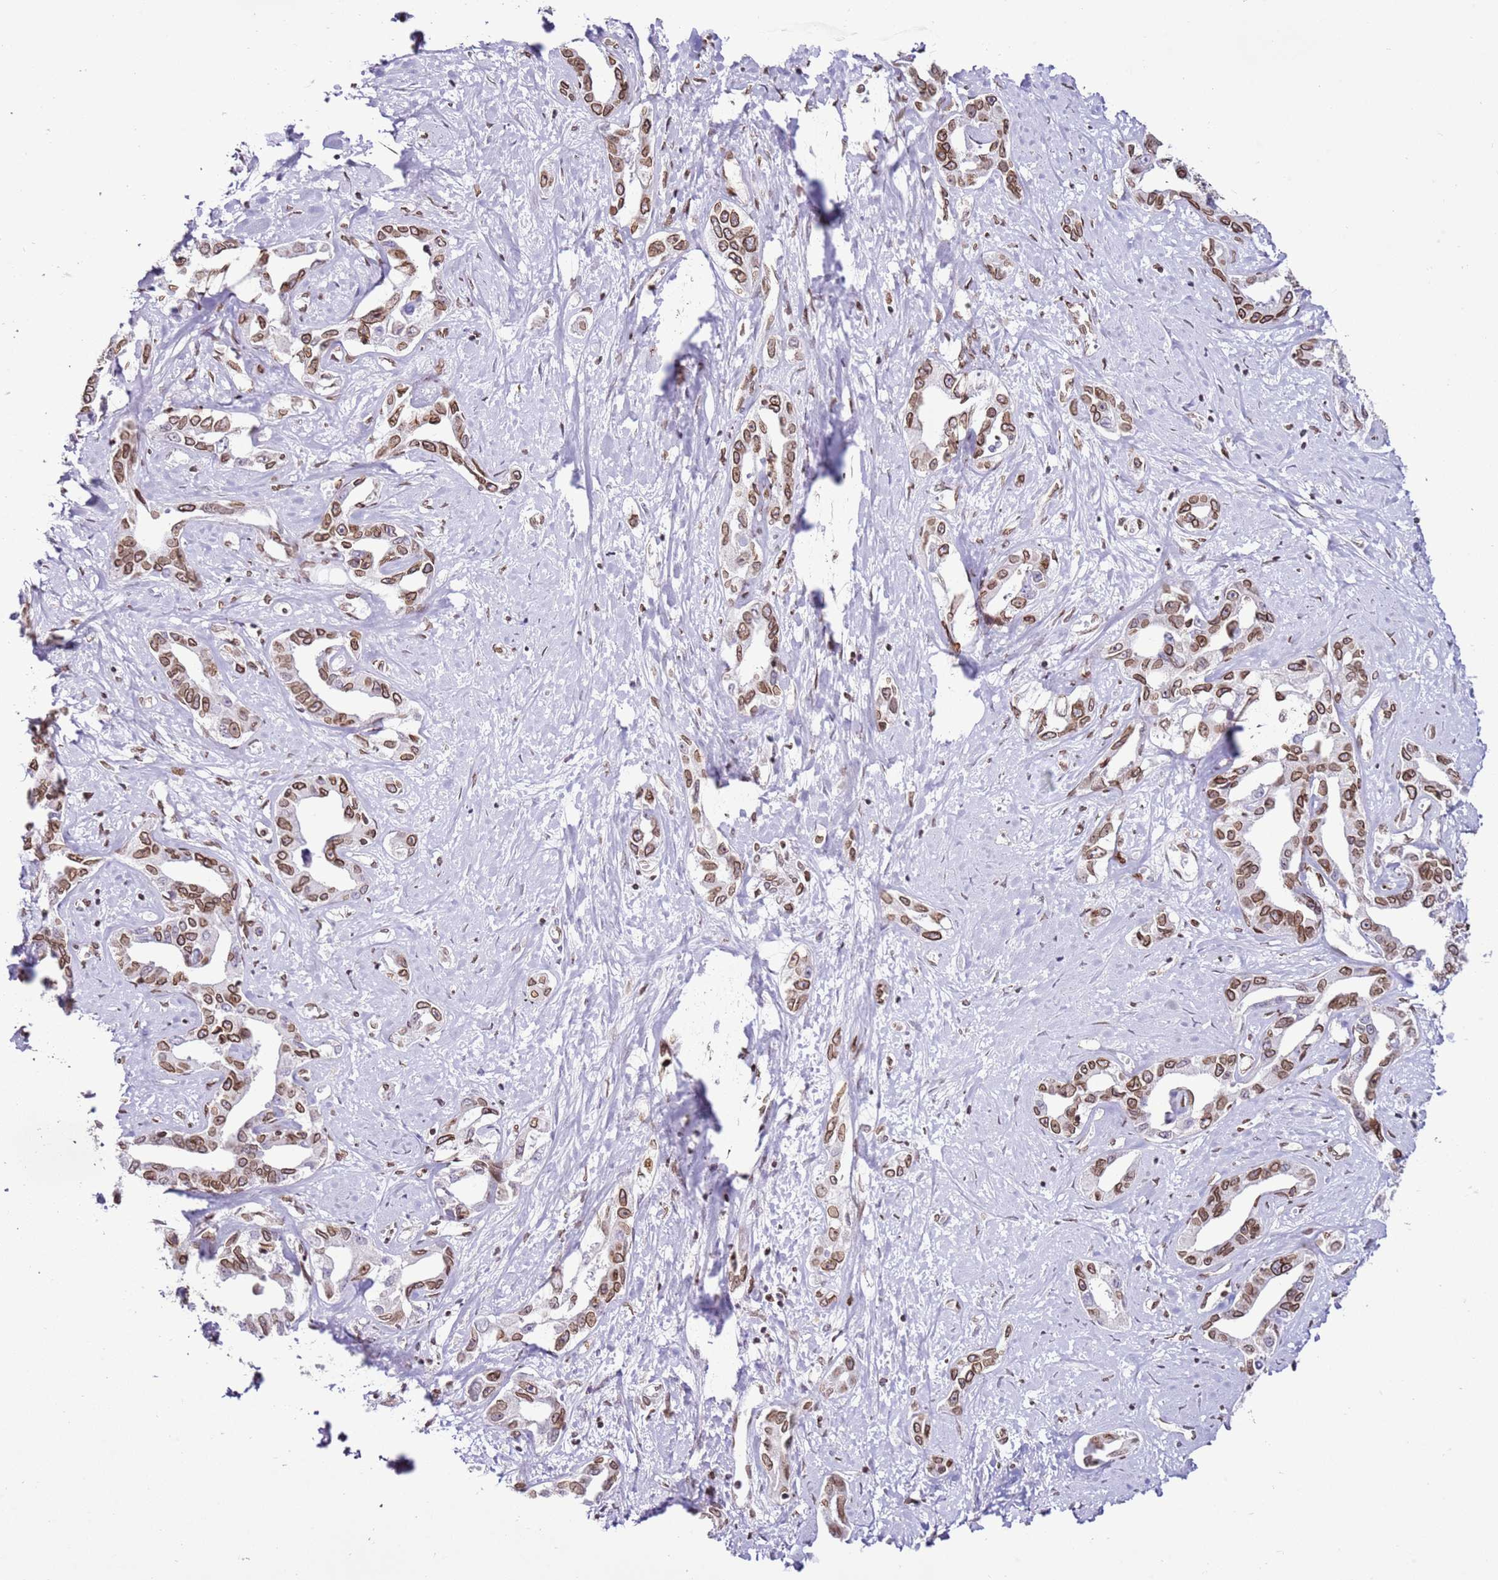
{"staining": {"intensity": "moderate", "quantity": ">75%", "location": "cytoplasmic/membranous,nuclear"}, "tissue": "liver cancer", "cell_type": "Tumor cells", "image_type": "cancer", "snomed": [{"axis": "morphology", "description": "Cholangiocarcinoma"}, {"axis": "topography", "description": "Liver"}], "caption": "A micrograph of liver cholangiocarcinoma stained for a protein displays moderate cytoplasmic/membranous and nuclear brown staining in tumor cells.", "gene": "POU6F1", "patient": {"sex": "male", "age": 59}}